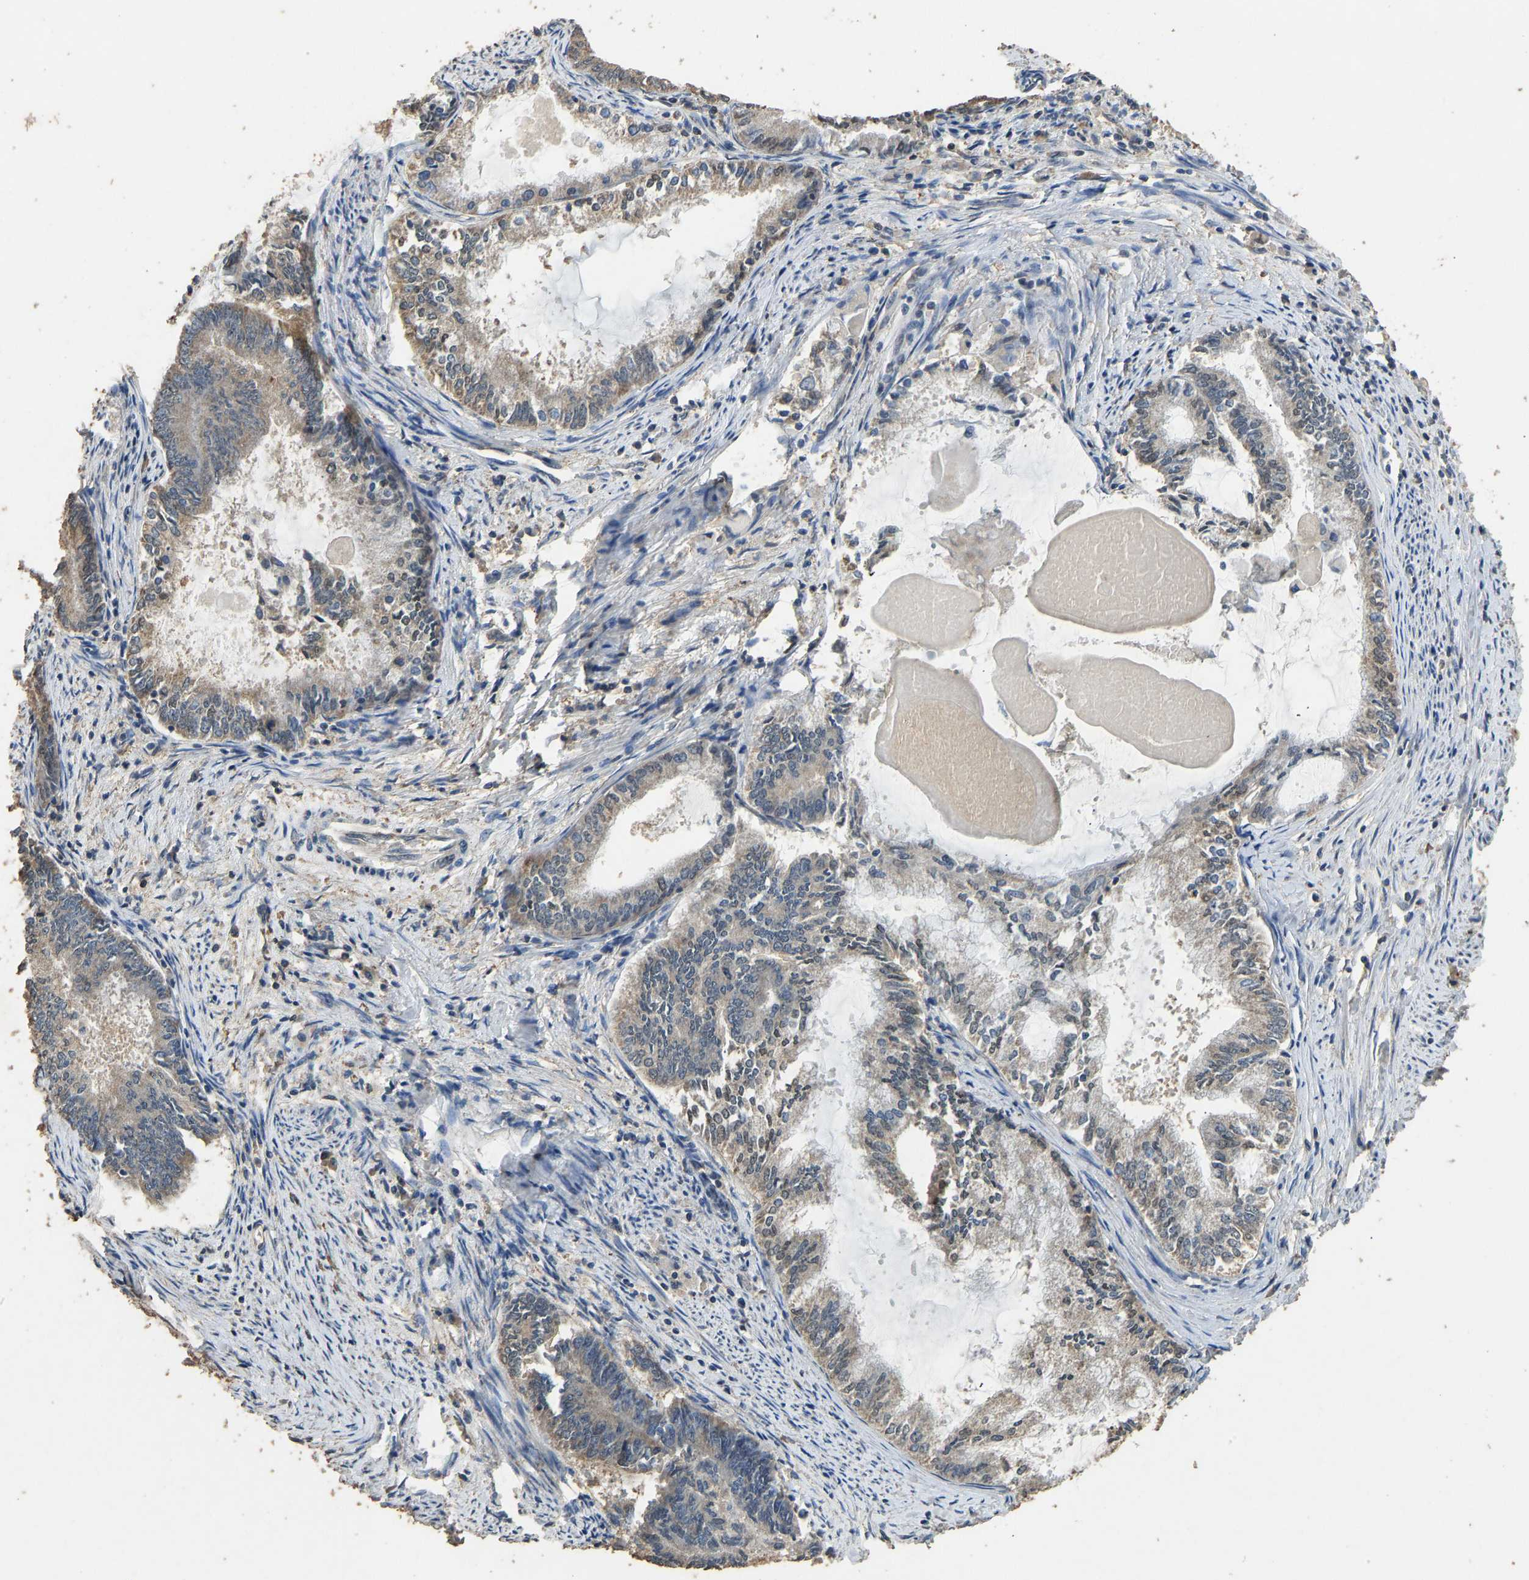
{"staining": {"intensity": "weak", "quantity": ">75%", "location": "cytoplasmic/membranous"}, "tissue": "endometrial cancer", "cell_type": "Tumor cells", "image_type": "cancer", "snomed": [{"axis": "morphology", "description": "Adenocarcinoma, NOS"}, {"axis": "topography", "description": "Endometrium"}], "caption": "Immunohistochemical staining of human endometrial cancer (adenocarcinoma) exhibits low levels of weak cytoplasmic/membranous positivity in approximately >75% of tumor cells. (IHC, brightfield microscopy, high magnification).", "gene": "CIDEC", "patient": {"sex": "female", "age": 86}}